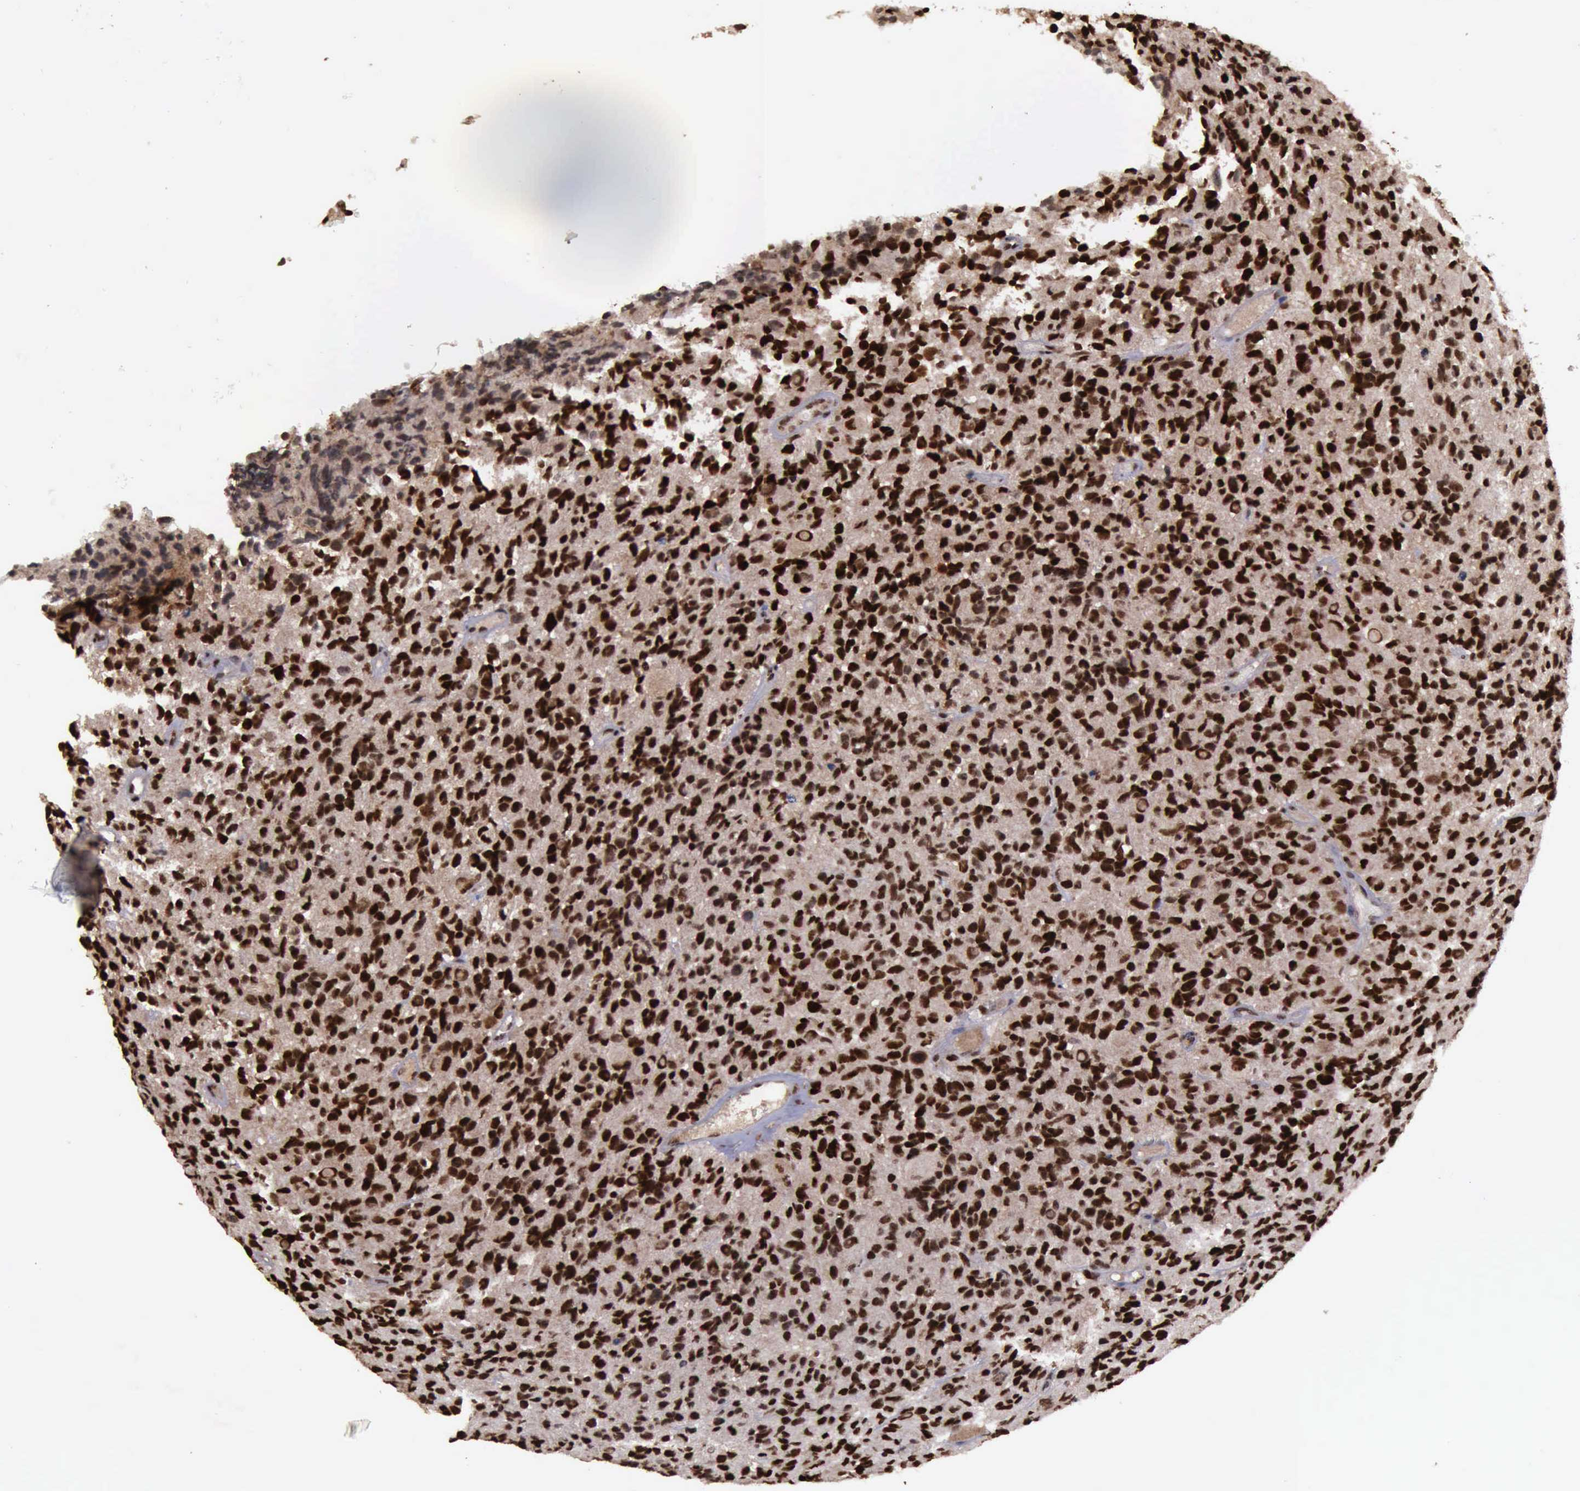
{"staining": {"intensity": "strong", "quantity": ">75%", "location": "cytoplasmic/membranous,nuclear"}, "tissue": "glioma", "cell_type": "Tumor cells", "image_type": "cancer", "snomed": [{"axis": "morphology", "description": "Glioma, malignant, High grade"}, {"axis": "topography", "description": "Brain"}], "caption": "Immunohistochemistry micrograph of neoplastic tissue: human malignant high-grade glioma stained using immunohistochemistry (IHC) exhibits high levels of strong protein expression localized specifically in the cytoplasmic/membranous and nuclear of tumor cells, appearing as a cytoplasmic/membranous and nuclear brown color.", "gene": "TRMT2A", "patient": {"sex": "male", "age": 77}}